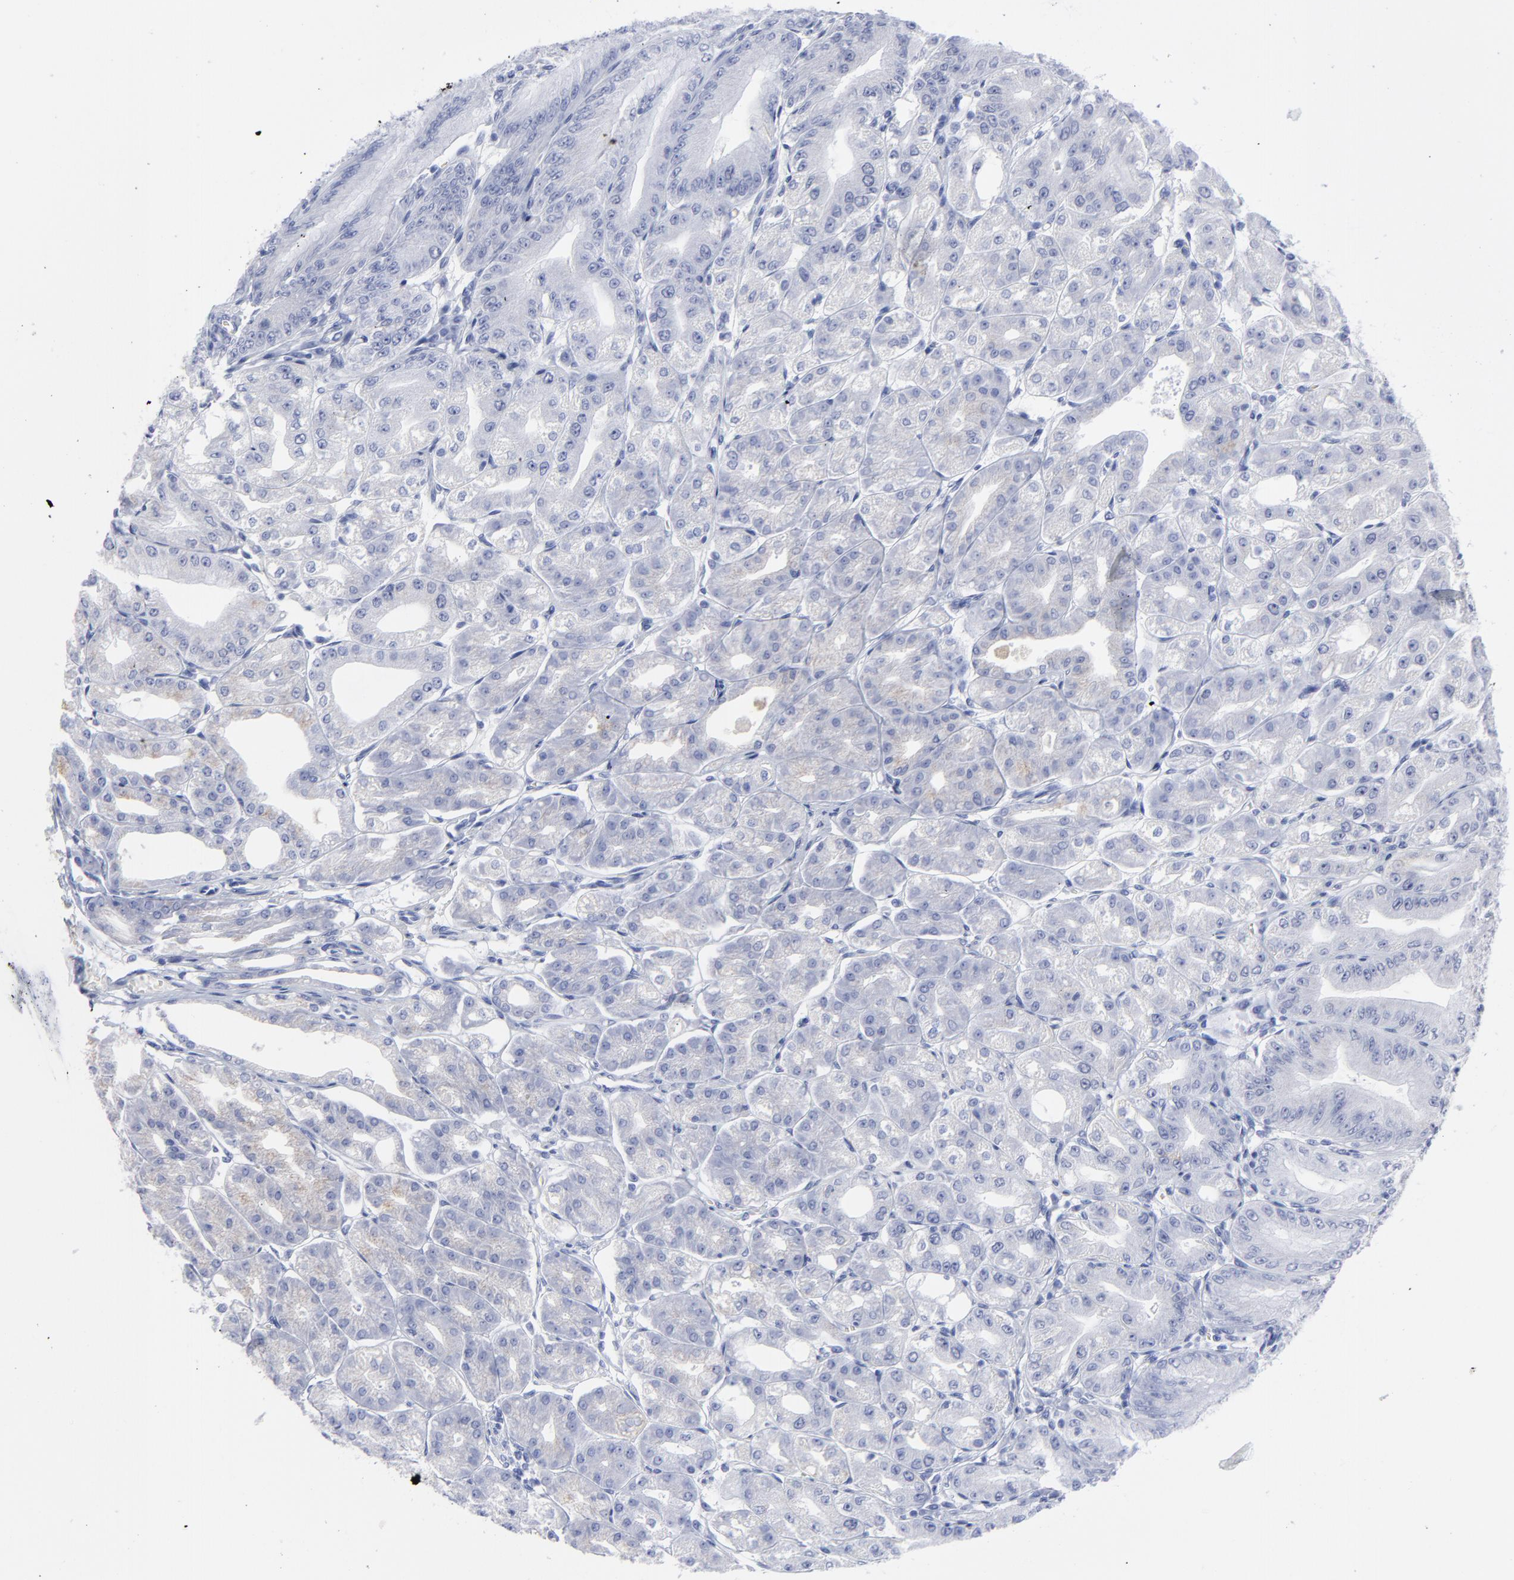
{"staining": {"intensity": "negative", "quantity": "none", "location": "none"}, "tissue": "stomach", "cell_type": "Glandular cells", "image_type": "normal", "snomed": [{"axis": "morphology", "description": "Normal tissue, NOS"}, {"axis": "topography", "description": "Stomach, lower"}], "caption": "High power microscopy micrograph of an immunohistochemistry (IHC) micrograph of benign stomach, revealing no significant expression in glandular cells. The staining was performed using DAB (3,3'-diaminobenzidine) to visualize the protein expression in brown, while the nuclei were stained in blue with hematoxylin (Magnification: 20x).", "gene": "CNTN3", "patient": {"sex": "male", "age": 71}}